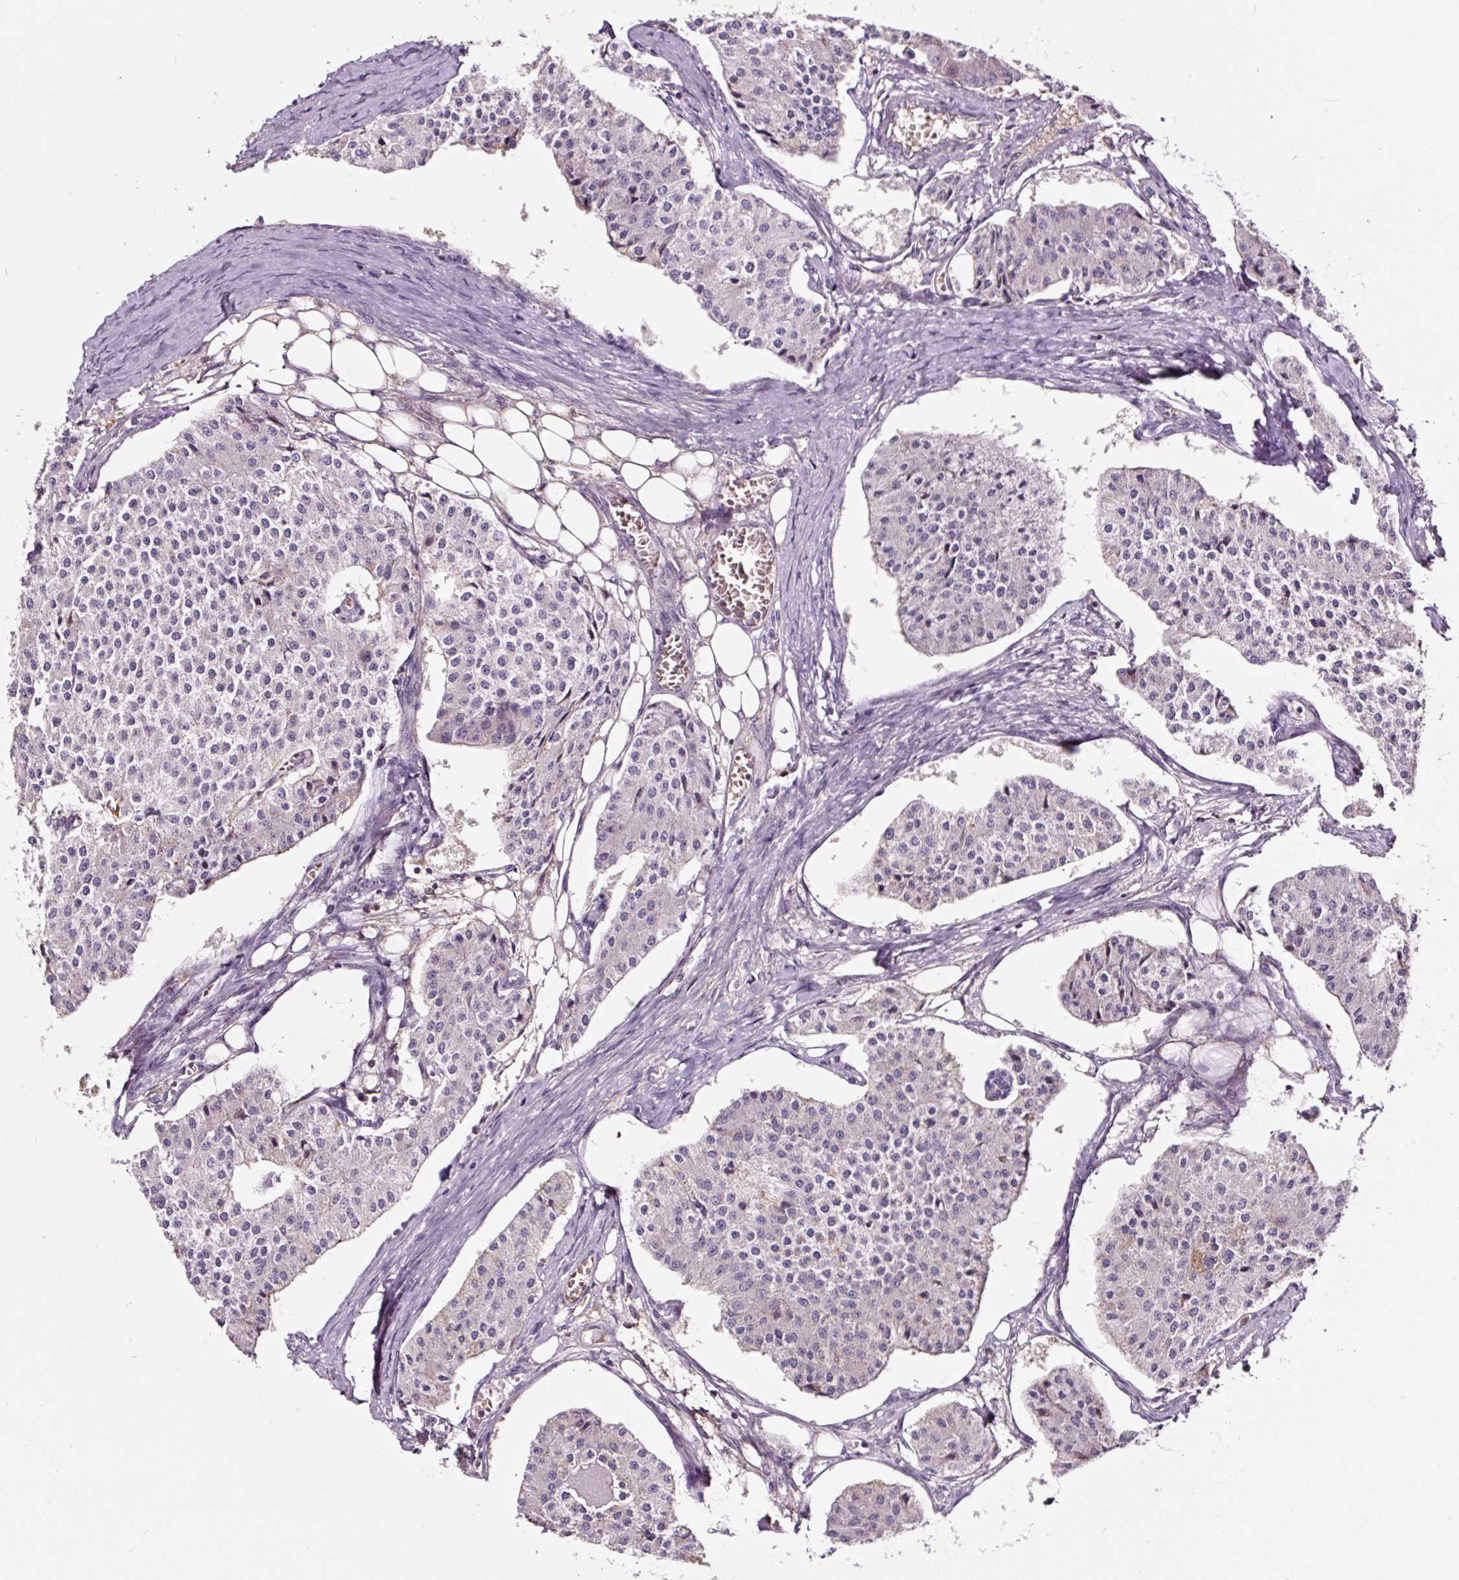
{"staining": {"intensity": "negative", "quantity": "none", "location": "none"}, "tissue": "carcinoid", "cell_type": "Tumor cells", "image_type": "cancer", "snomed": [{"axis": "morphology", "description": "Carcinoid, malignant, NOS"}, {"axis": "topography", "description": "Colon"}], "caption": "A histopathology image of carcinoid (malignant) stained for a protein shows no brown staining in tumor cells.", "gene": "LRRC24", "patient": {"sex": "female", "age": 52}}